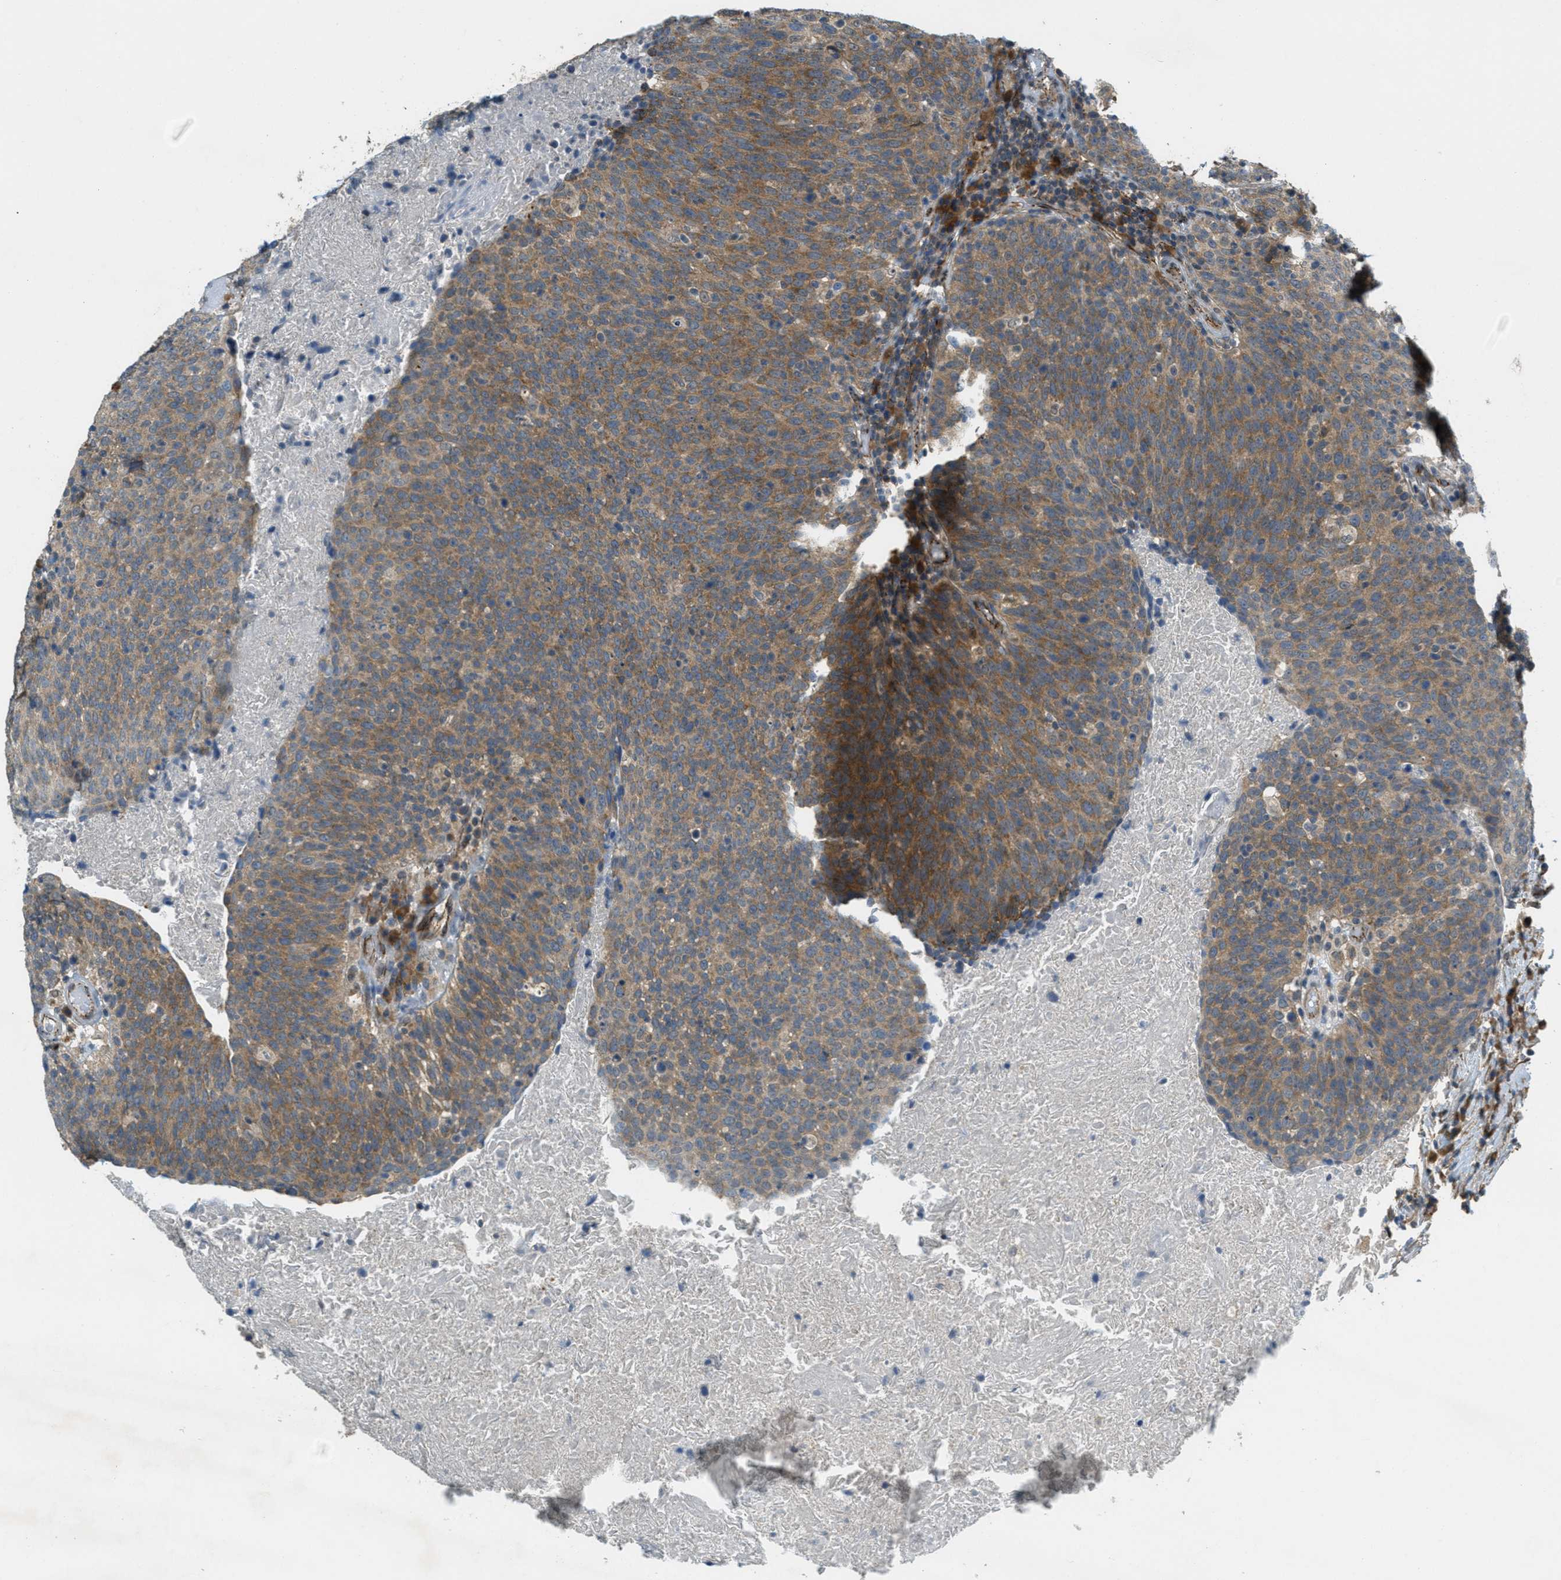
{"staining": {"intensity": "moderate", "quantity": ">75%", "location": "cytoplasmic/membranous"}, "tissue": "head and neck cancer", "cell_type": "Tumor cells", "image_type": "cancer", "snomed": [{"axis": "morphology", "description": "Squamous cell carcinoma, NOS"}, {"axis": "morphology", "description": "Squamous cell carcinoma, metastatic, NOS"}, {"axis": "topography", "description": "Lymph node"}, {"axis": "topography", "description": "Head-Neck"}], "caption": "Tumor cells reveal moderate cytoplasmic/membranous staining in about >75% of cells in metastatic squamous cell carcinoma (head and neck).", "gene": "JCAD", "patient": {"sex": "male", "age": 62}}